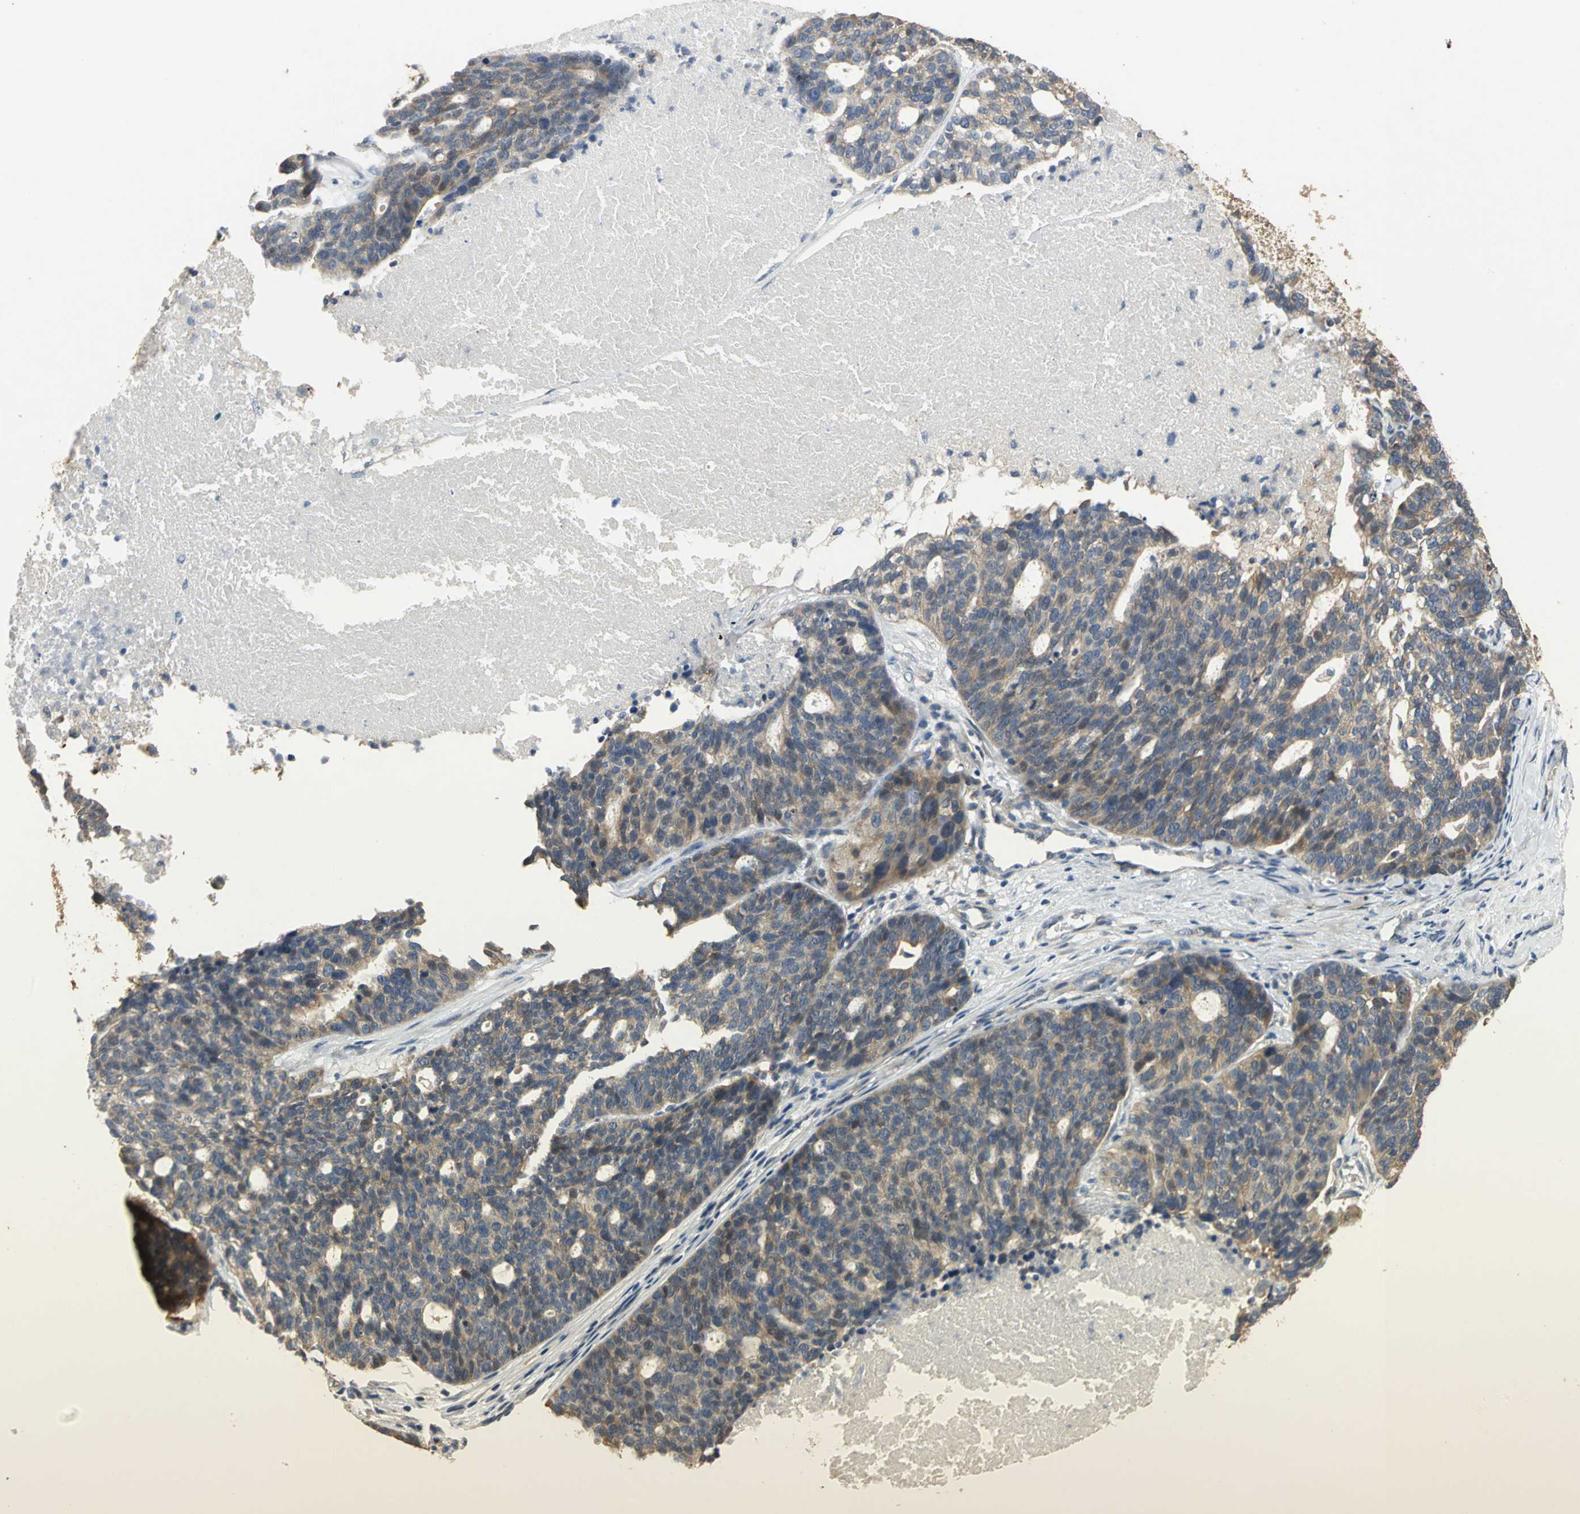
{"staining": {"intensity": "weak", "quantity": "<25%", "location": "cytoplasmic/membranous"}, "tissue": "ovarian cancer", "cell_type": "Tumor cells", "image_type": "cancer", "snomed": [{"axis": "morphology", "description": "Cystadenocarcinoma, serous, NOS"}, {"axis": "topography", "description": "Ovary"}], "caption": "A photomicrograph of human ovarian cancer (serous cystadenocarcinoma) is negative for staining in tumor cells.", "gene": "IL17RB", "patient": {"sex": "female", "age": 59}}